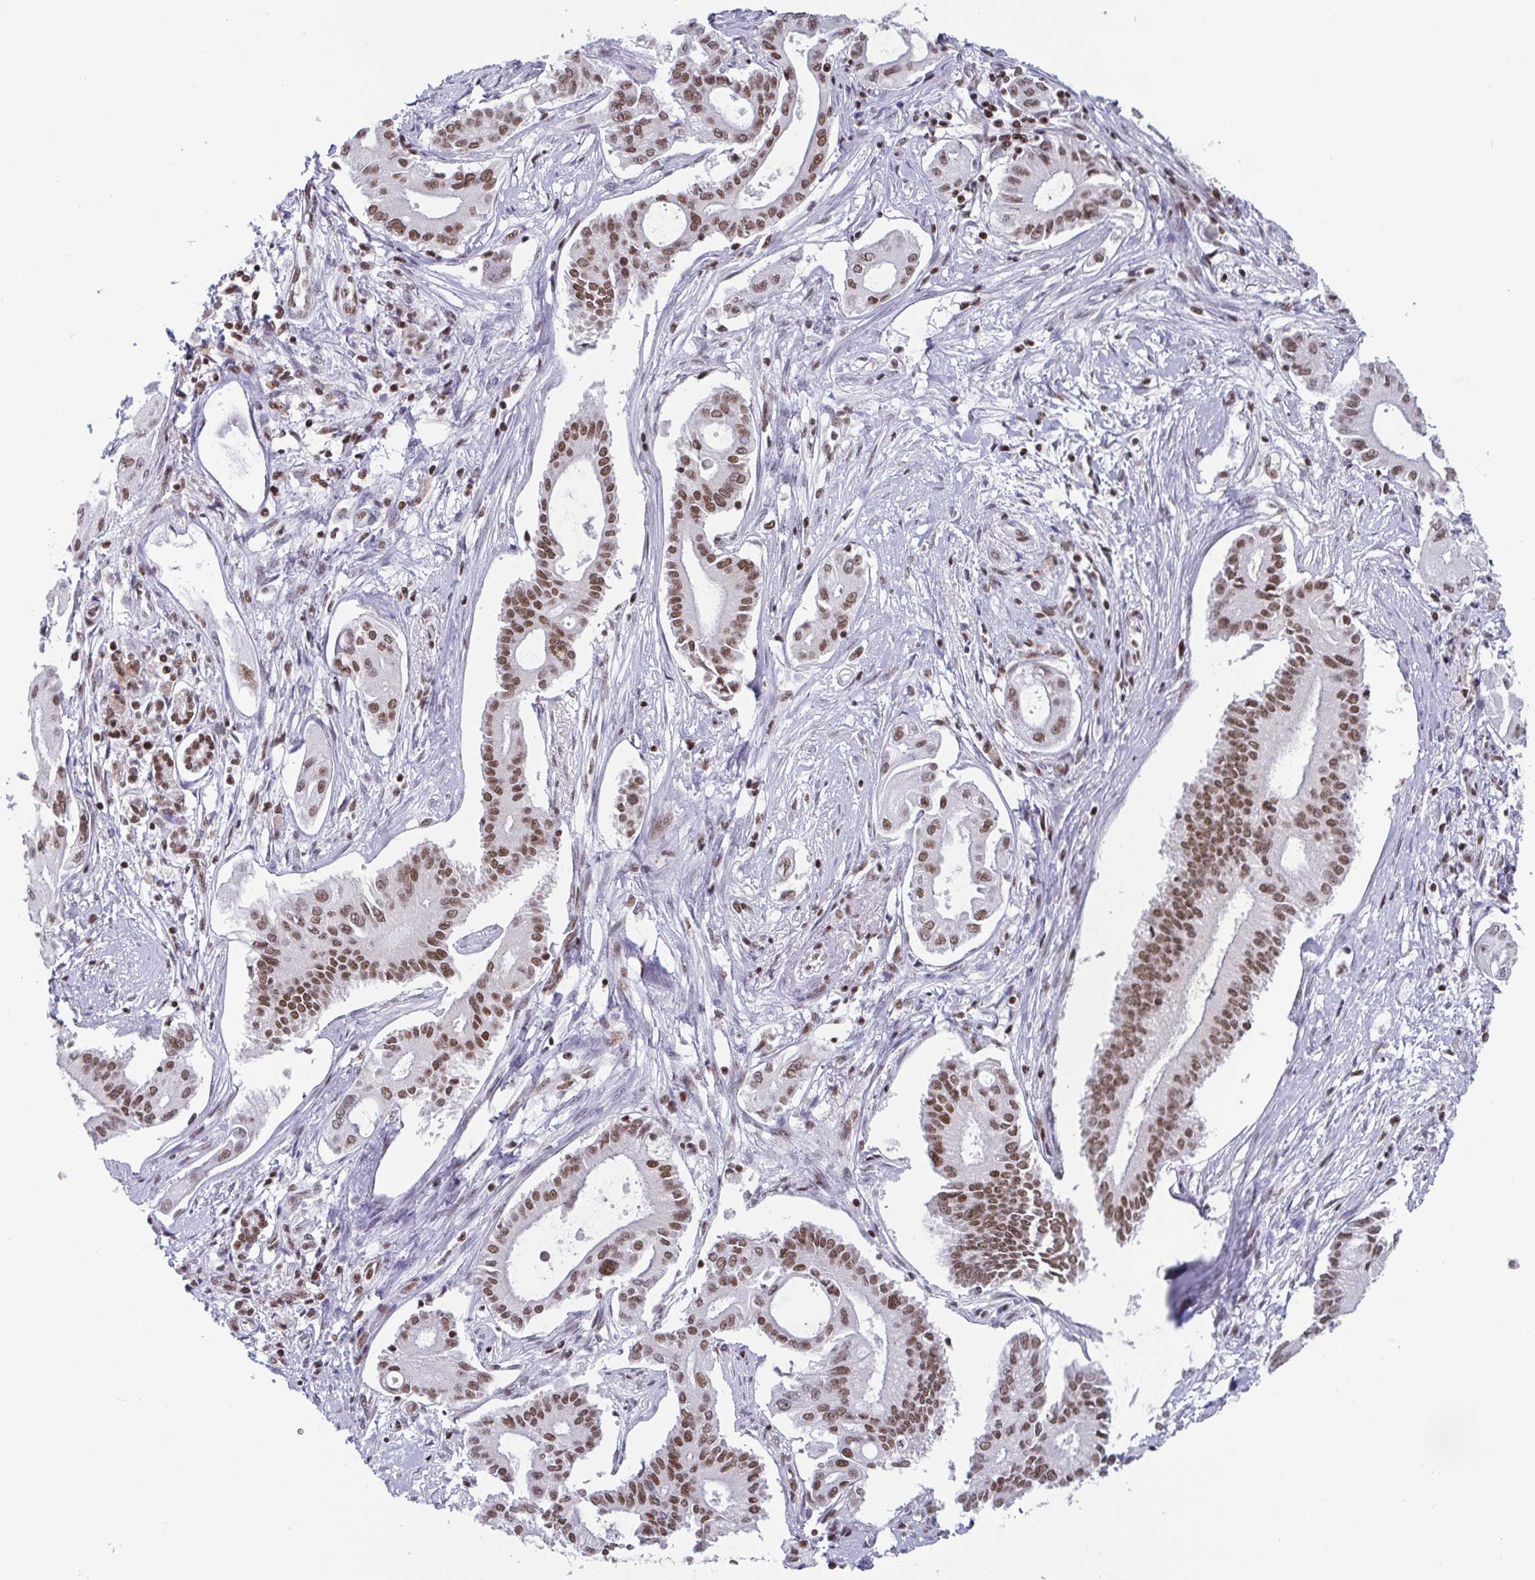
{"staining": {"intensity": "moderate", "quantity": ">75%", "location": "nuclear"}, "tissue": "pancreatic cancer", "cell_type": "Tumor cells", "image_type": "cancer", "snomed": [{"axis": "morphology", "description": "Adenocarcinoma, NOS"}, {"axis": "topography", "description": "Pancreas"}], "caption": "DAB (3,3'-diaminobenzidine) immunohistochemical staining of human adenocarcinoma (pancreatic) demonstrates moderate nuclear protein staining in about >75% of tumor cells. The staining is performed using DAB brown chromogen to label protein expression. The nuclei are counter-stained blue using hematoxylin.", "gene": "CTCF", "patient": {"sex": "female", "age": 68}}